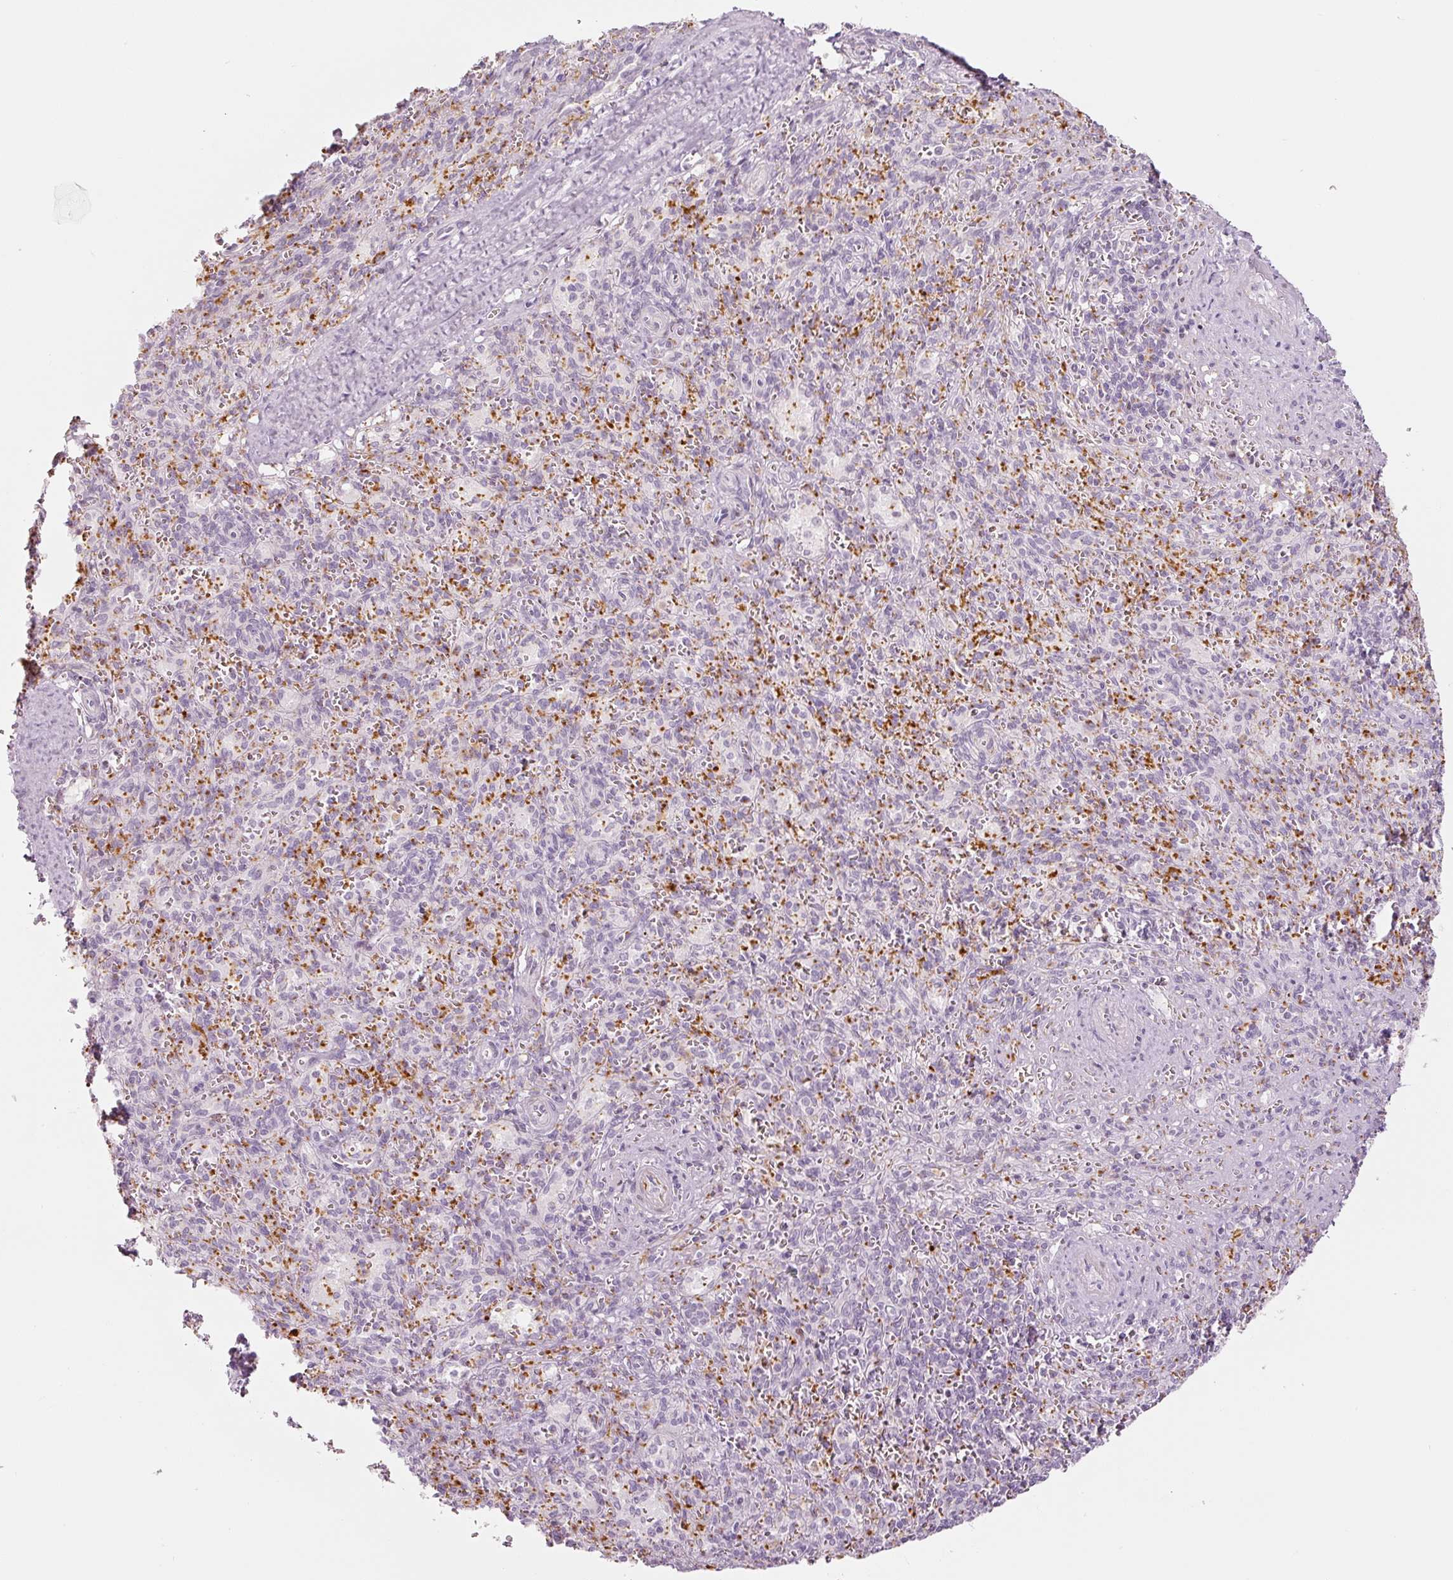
{"staining": {"intensity": "negative", "quantity": "none", "location": "none"}, "tissue": "spleen", "cell_type": "Cells in red pulp", "image_type": "normal", "snomed": [{"axis": "morphology", "description": "Normal tissue, NOS"}, {"axis": "topography", "description": "Spleen"}], "caption": "The photomicrograph reveals no staining of cells in red pulp in normal spleen. (DAB immunohistochemistry (IHC), high magnification).", "gene": "LECT2", "patient": {"sex": "female", "age": 26}}